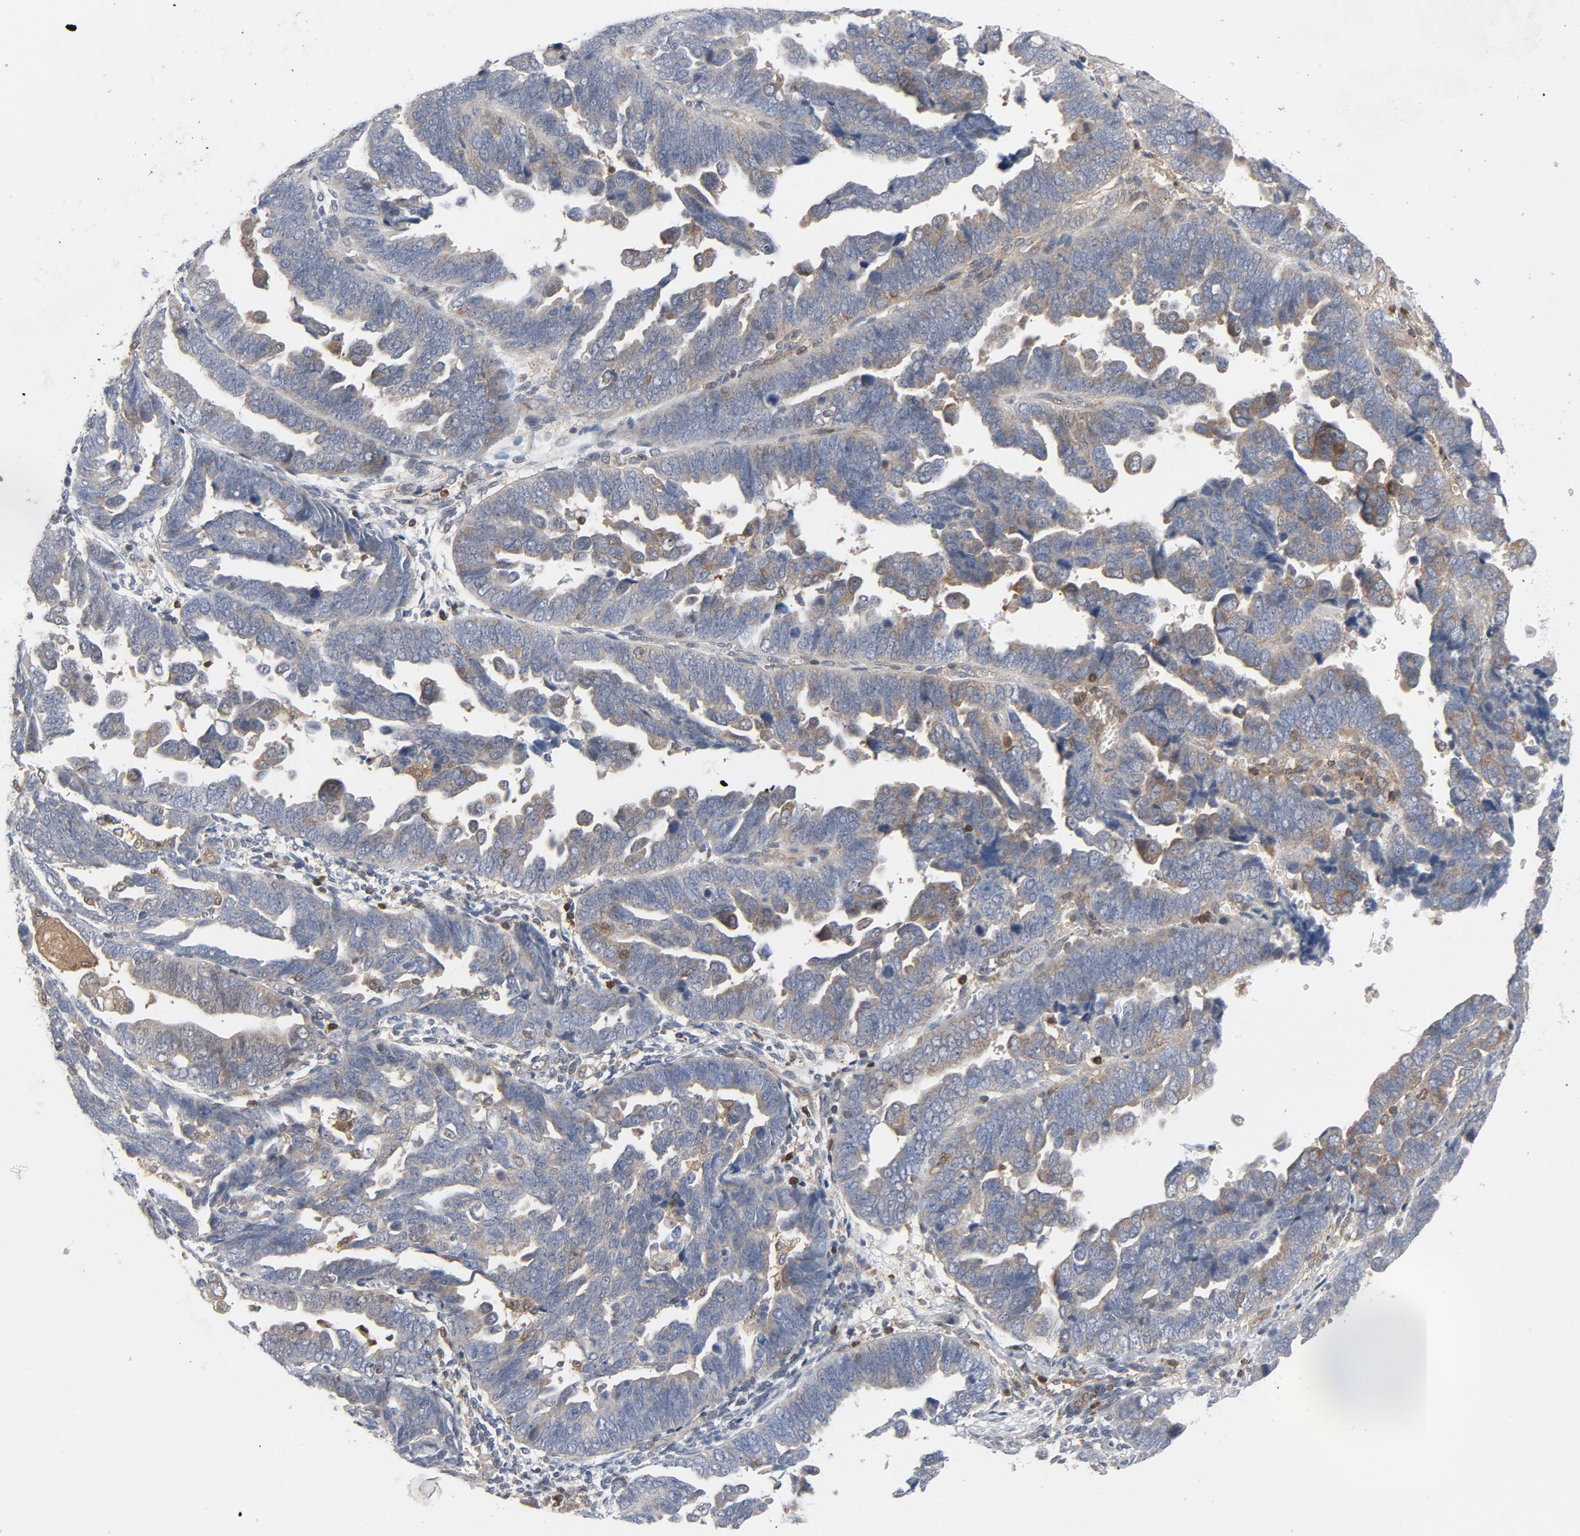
{"staining": {"intensity": "weak", "quantity": "25%-75%", "location": "cytoplasmic/membranous"}, "tissue": "endometrial cancer", "cell_type": "Tumor cells", "image_type": "cancer", "snomed": [{"axis": "morphology", "description": "Adenocarcinoma, NOS"}, {"axis": "topography", "description": "Endometrium"}], "caption": "DAB (3,3'-diaminobenzidine) immunohistochemical staining of endometrial cancer (adenocarcinoma) exhibits weak cytoplasmic/membranous protein positivity in about 25%-75% of tumor cells.", "gene": "TRADD", "patient": {"sex": "female", "age": 75}}